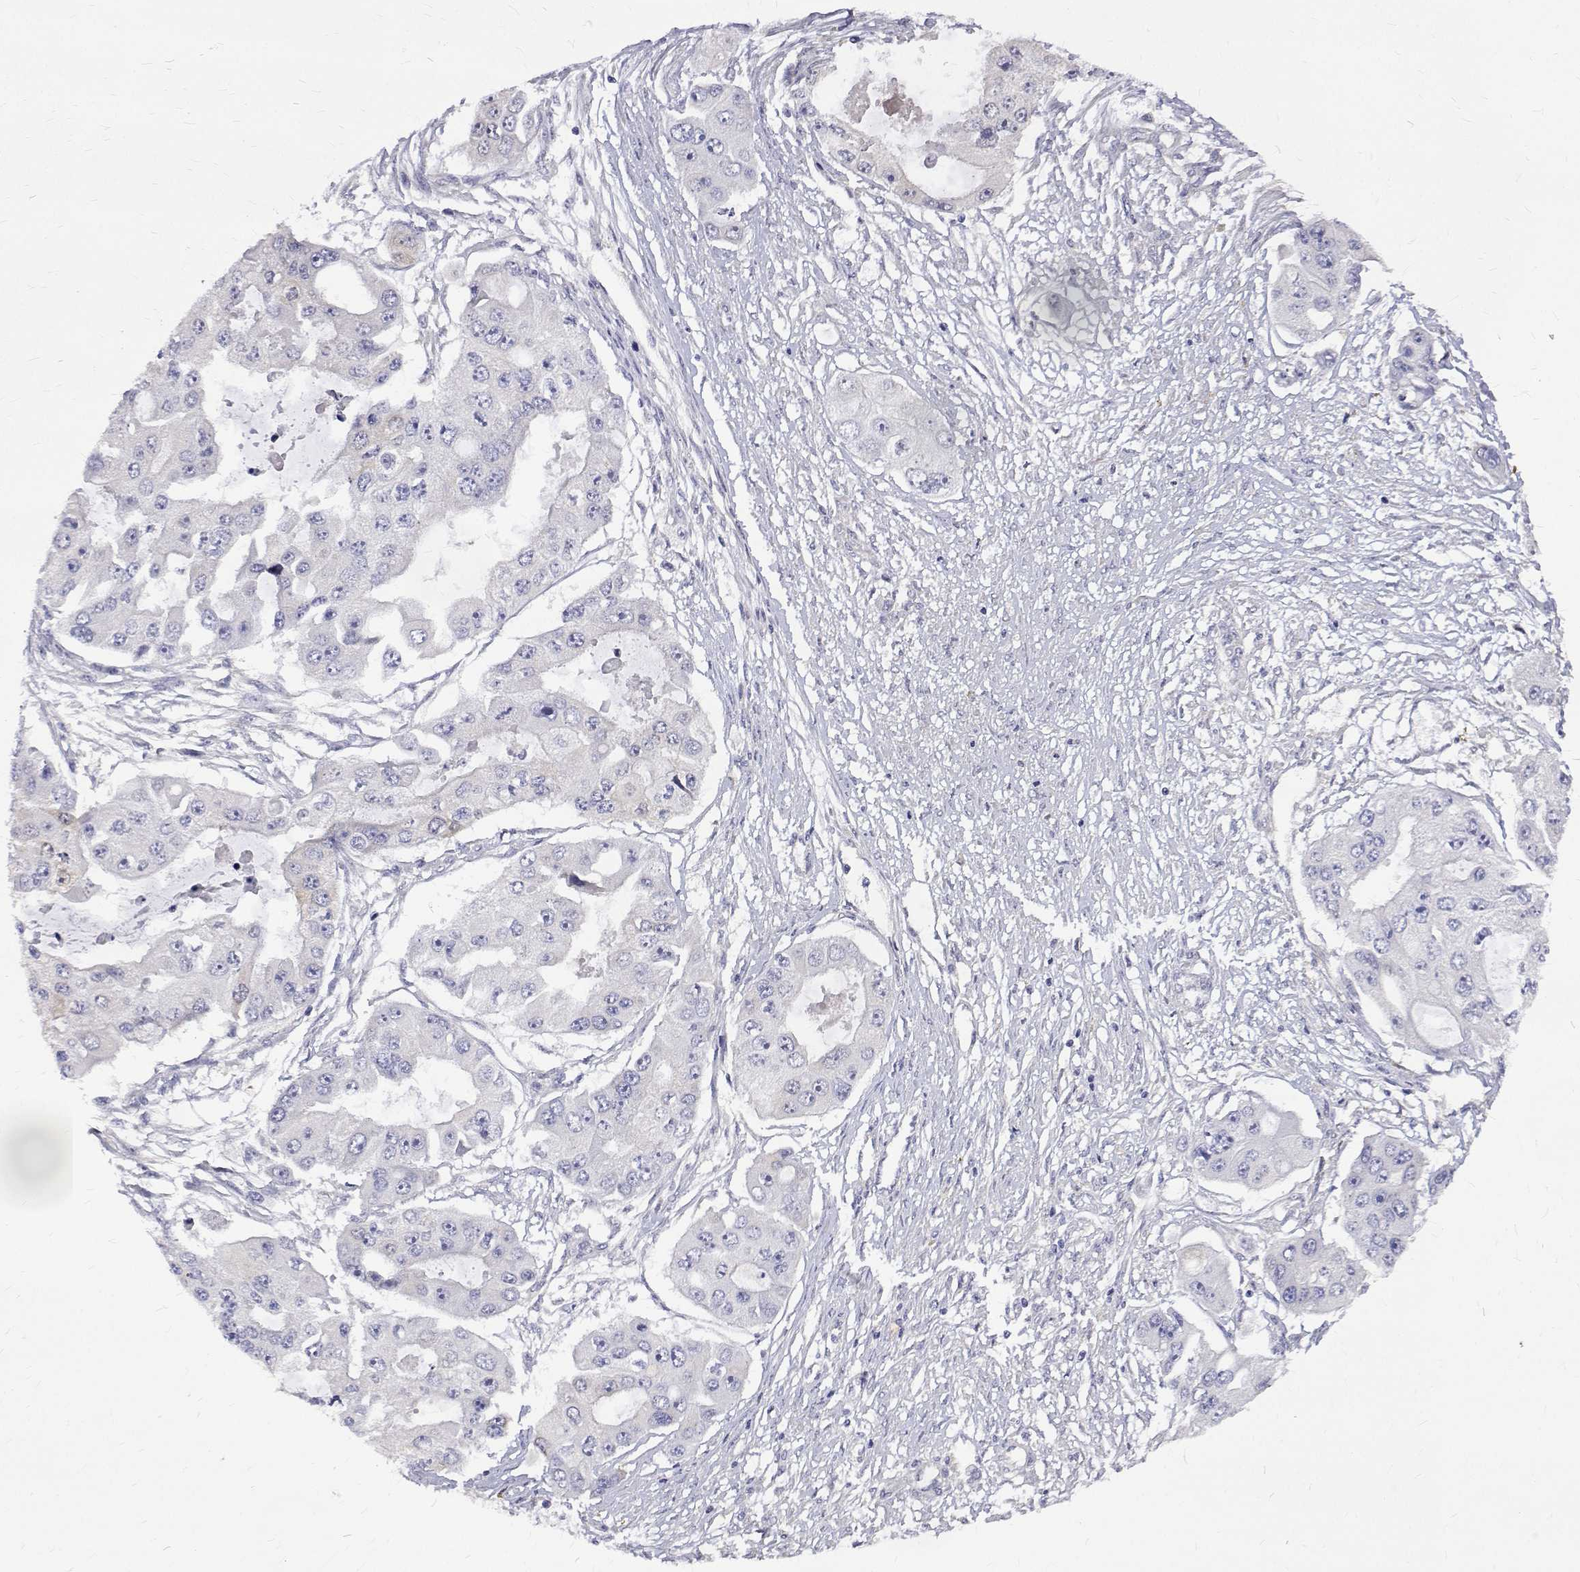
{"staining": {"intensity": "negative", "quantity": "none", "location": "none"}, "tissue": "ovarian cancer", "cell_type": "Tumor cells", "image_type": "cancer", "snomed": [{"axis": "morphology", "description": "Cystadenocarcinoma, serous, NOS"}, {"axis": "topography", "description": "Ovary"}], "caption": "This is a photomicrograph of IHC staining of ovarian cancer (serous cystadenocarcinoma), which shows no expression in tumor cells. (Stains: DAB (3,3'-diaminobenzidine) IHC with hematoxylin counter stain, Microscopy: brightfield microscopy at high magnification).", "gene": "PADI1", "patient": {"sex": "female", "age": 56}}